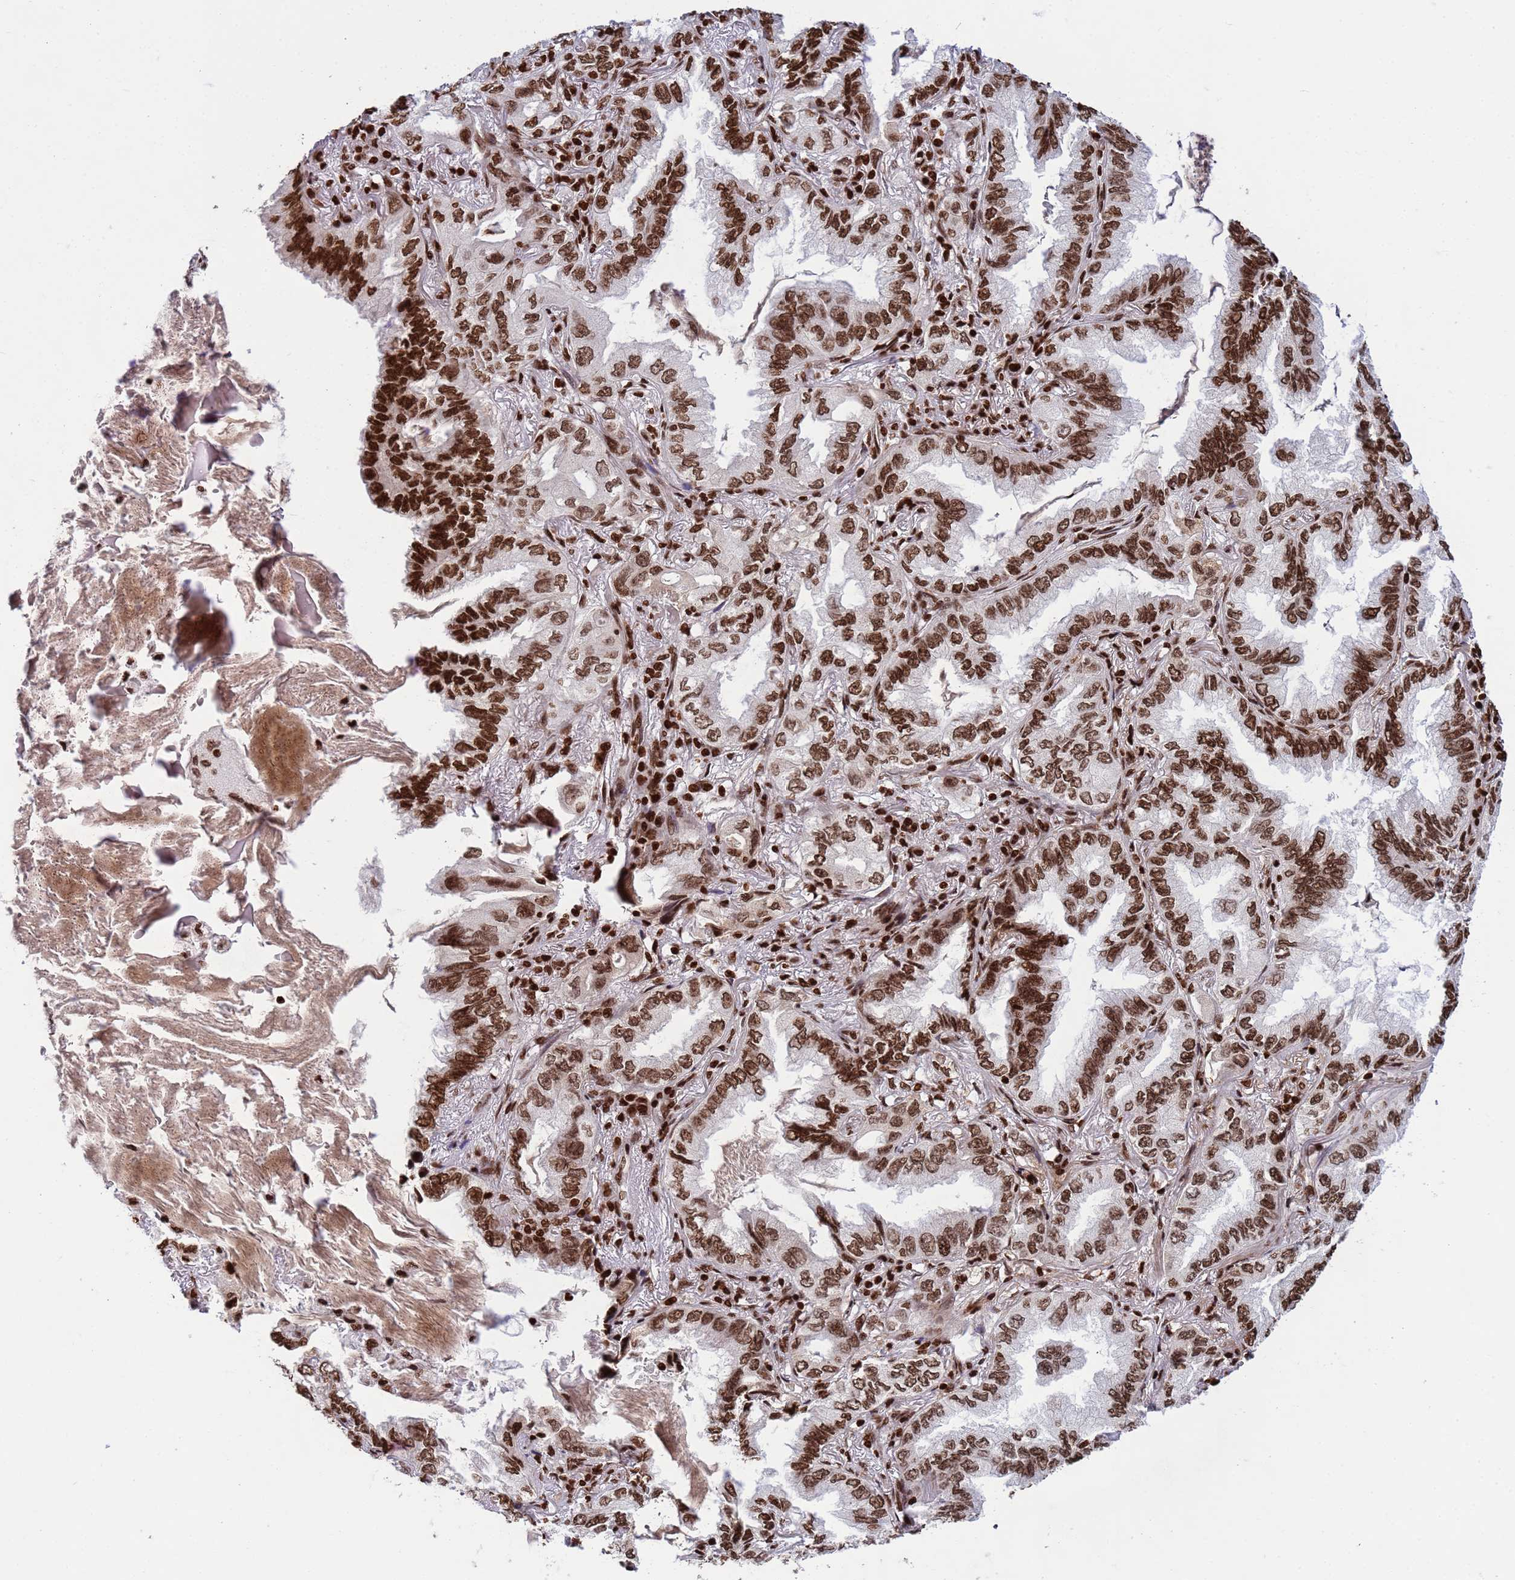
{"staining": {"intensity": "strong", "quantity": ">75%", "location": "nuclear"}, "tissue": "lung cancer", "cell_type": "Tumor cells", "image_type": "cancer", "snomed": [{"axis": "morphology", "description": "Adenocarcinoma, NOS"}, {"axis": "topography", "description": "Lung"}], "caption": "Immunohistochemistry of human lung cancer (adenocarcinoma) shows high levels of strong nuclear staining in about >75% of tumor cells.", "gene": "H3-3B", "patient": {"sex": "female", "age": 69}}